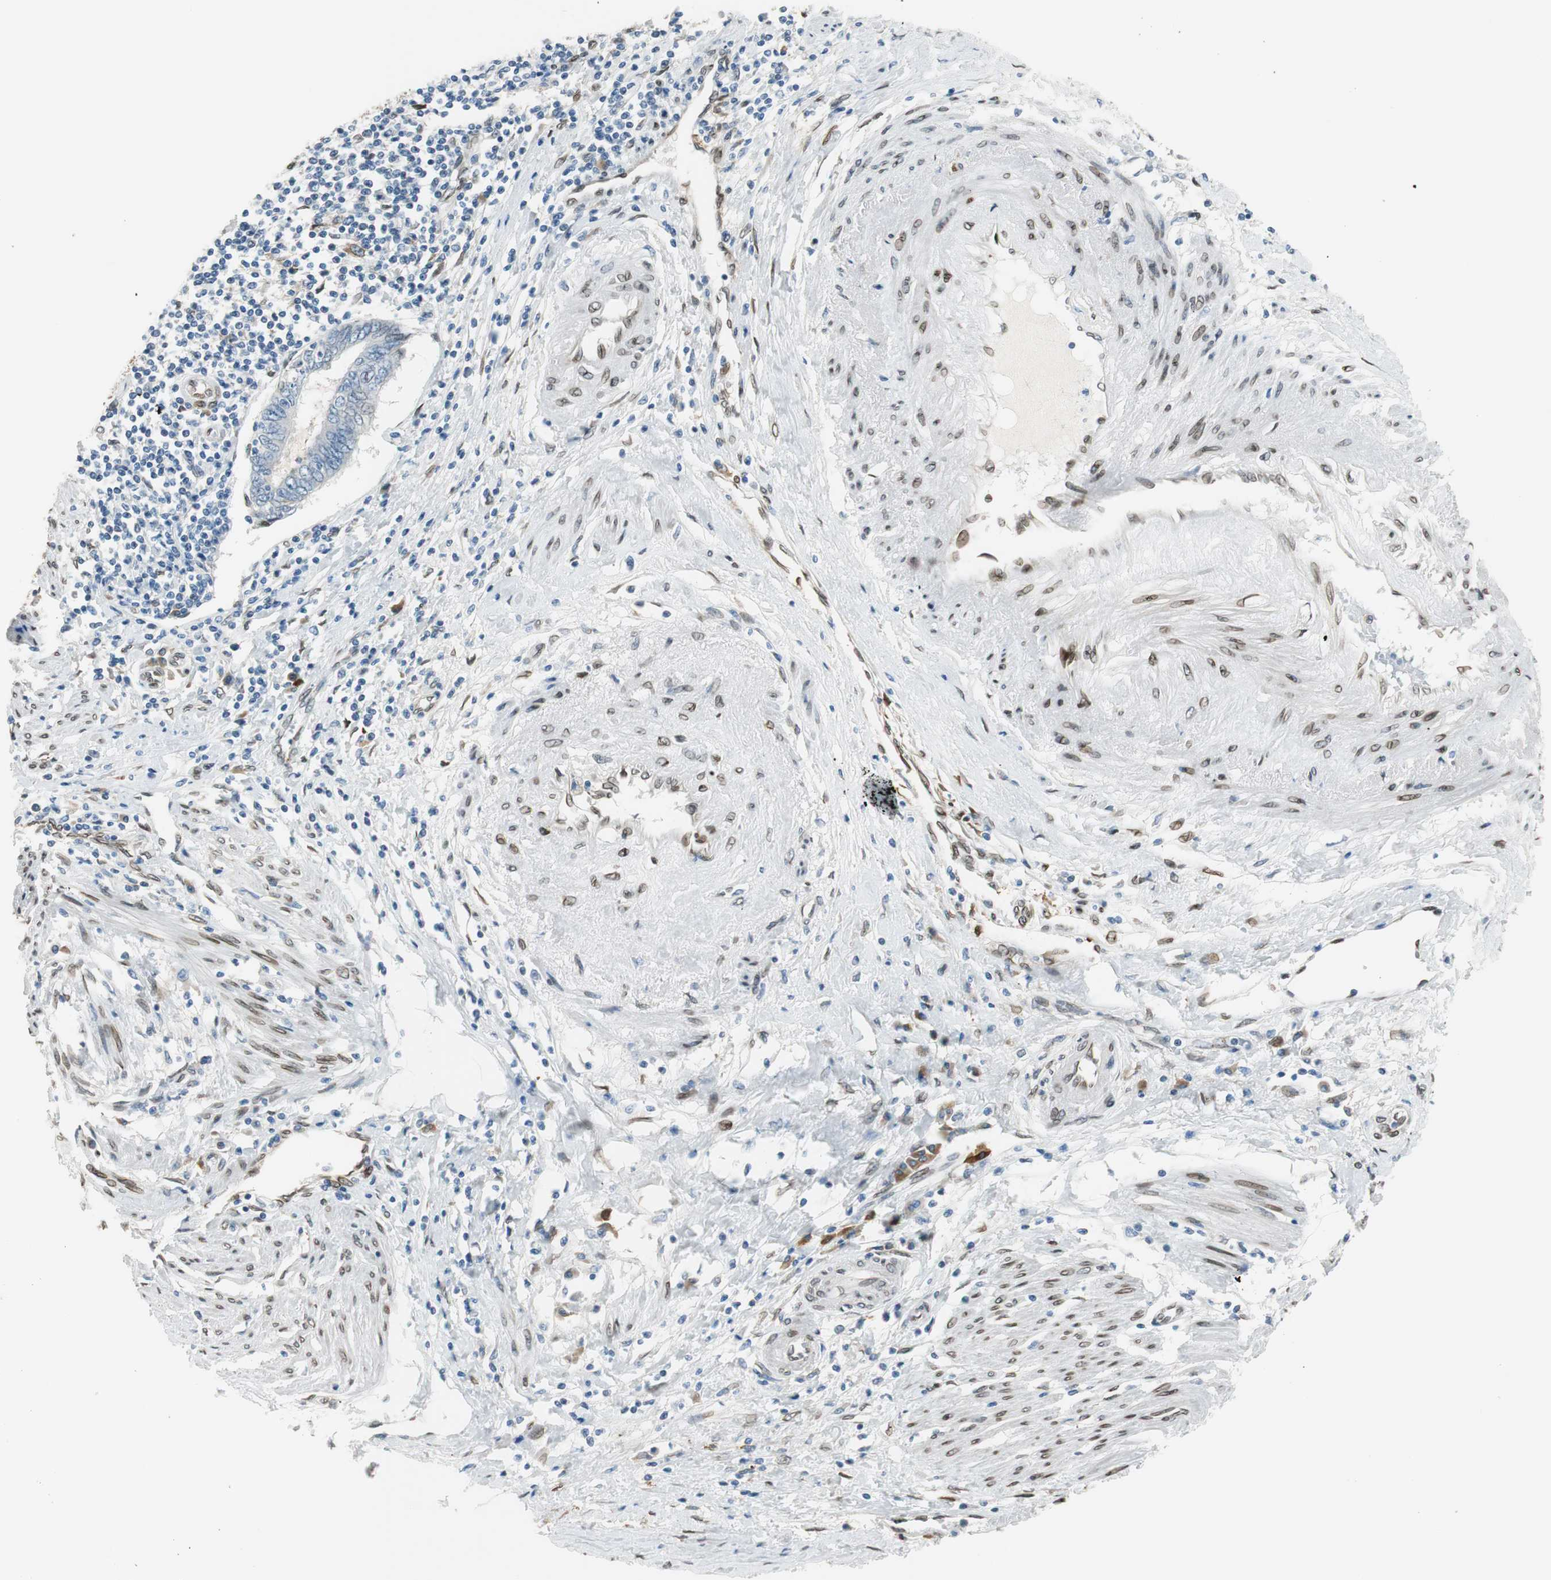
{"staining": {"intensity": "weak", "quantity": "<25%", "location": "nuclear"}, "tissue": "endometrial cancer", "cell_type": "Tumor cells", "image_type": "cancer", "snomed": [{"axis": "morphology", "description": "Adenocarcinoma, NOS"}, {"axis": "topography", "description": "Uterus"}, {"axis": "topography", "description": "Endometrium"}], "caption": "Tumor cells are negative for brown protein staining in endometrial adenocarcinoma.", "gene": "TMEM260", "patient": {"sex": "female", "age": 70}}